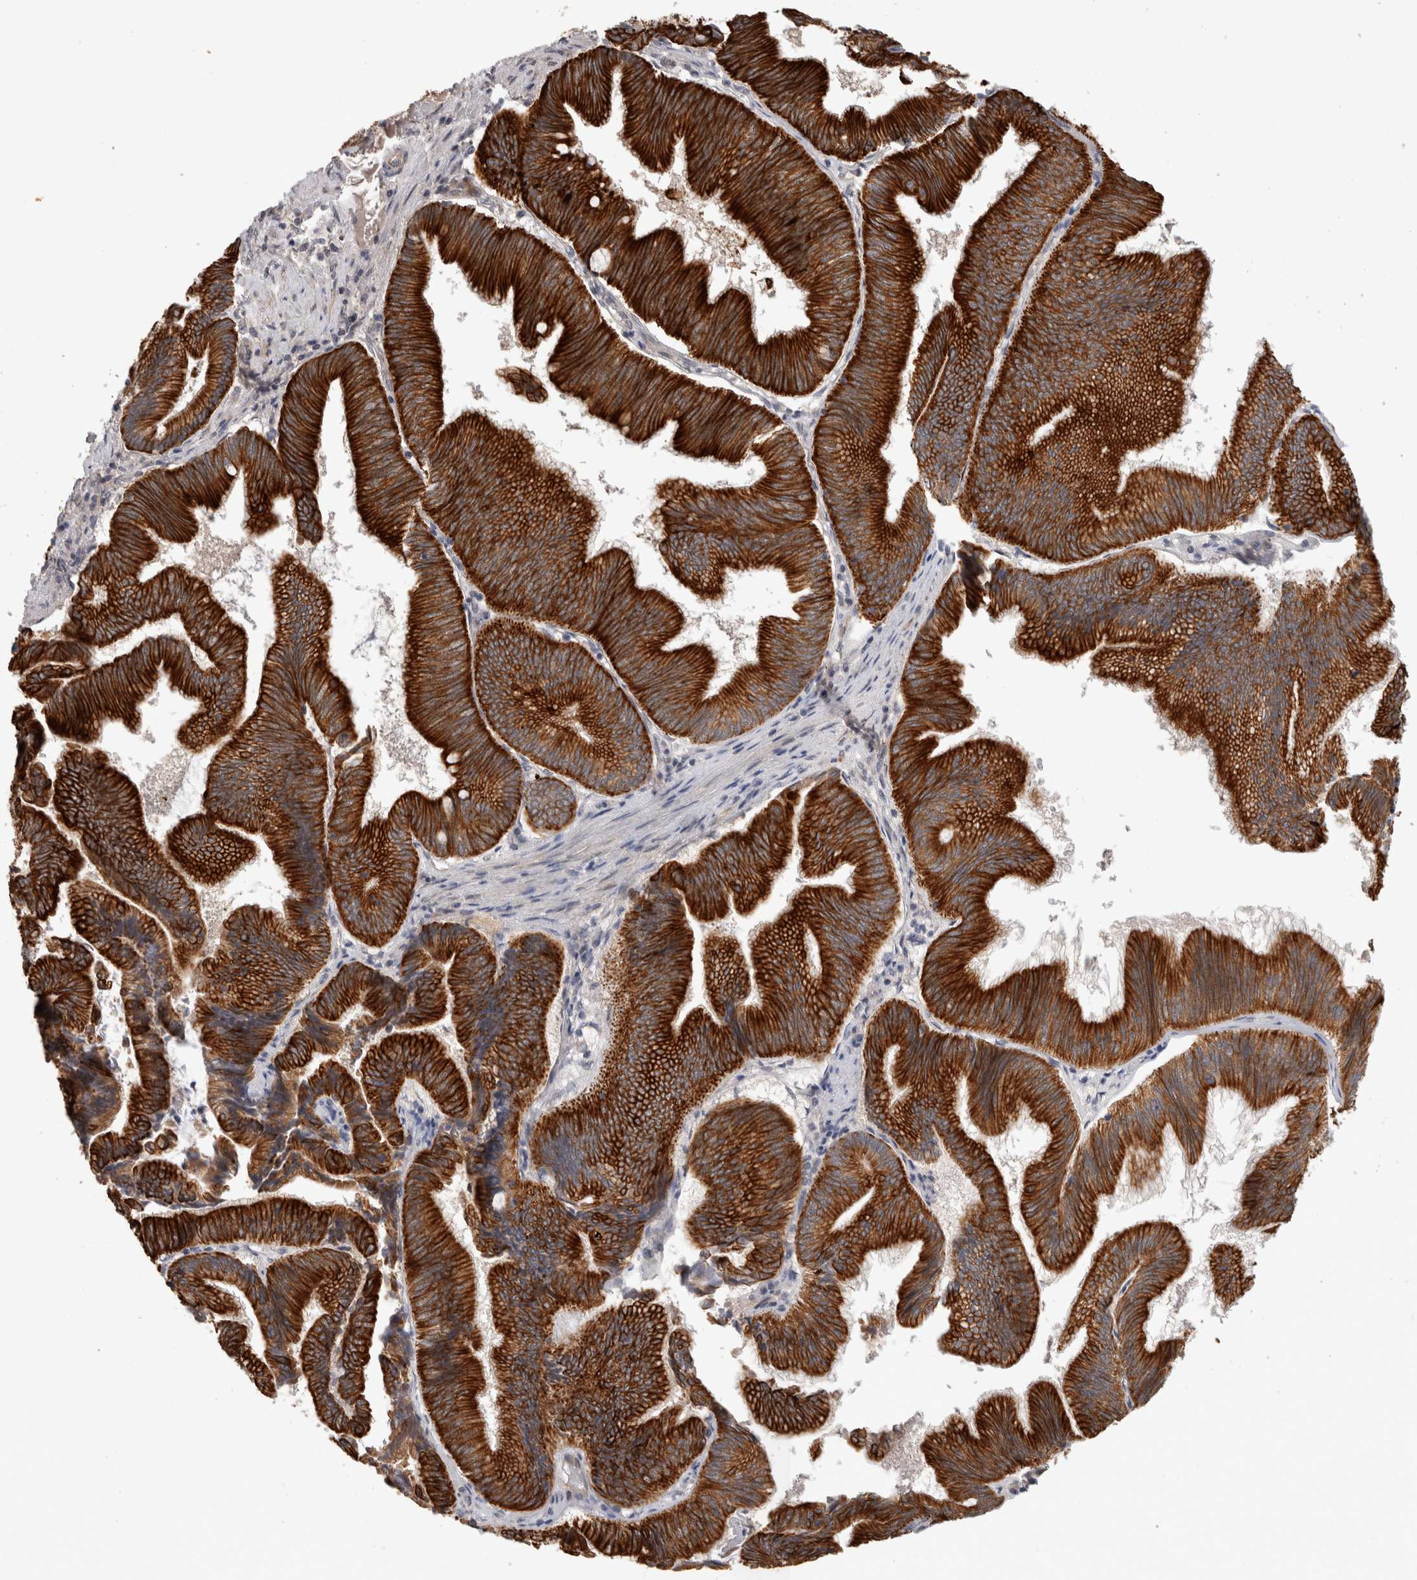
{"staining": {"intensity": "strong", "quantity": ">75%", "location": "cytoplasmic/membranous"}, "tissue": "pancreatic cancer", "cell_type": "Tumor cells", "image_type": "cancer", "snomed": [{"axis": "morphology", "description": "Adenocarcinoma, NOS"}, {"axis": "topography", "description": "Pancreas"}], "caption": "Human pancreatic cancer stained with a brown dye shows strong cytoplasmic/membranous positive positivity in about >75% of tumor cells.", "gene": "CRISPLD1", "patient": {"sex": "male", "age": 82}}